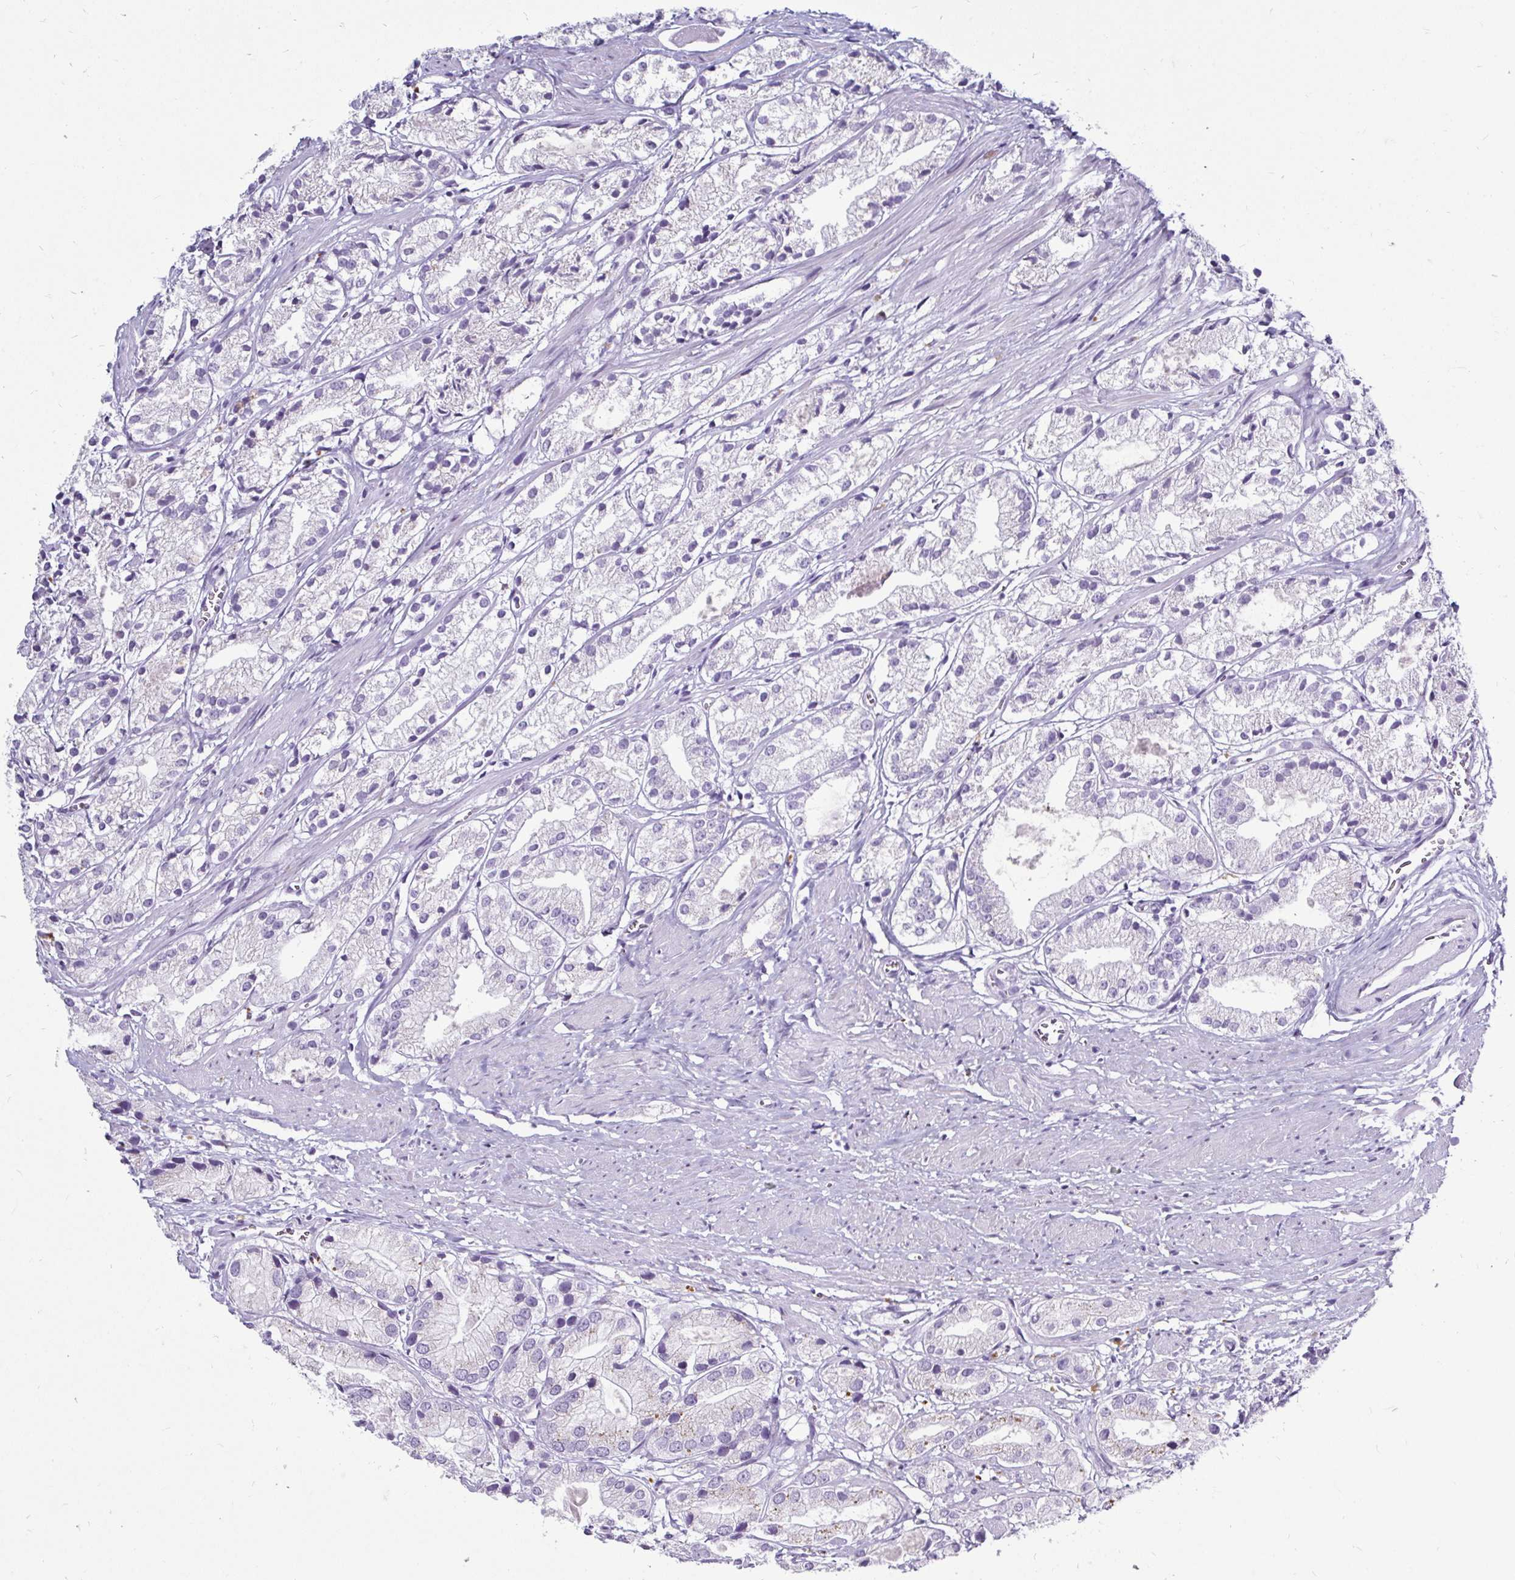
{"staining": {"intensity": "negative", "quantity": "none", "location": "none"}, "tissue": "prostate cancer", "cell_type": "Tumor cells", "image_type": "cancer", "snomed": [{"axis": "morphology", "description": "Adenocarcinoma, Low grade"}, {"axis": "topography", "description": "Prostate"}], "caption": "An immunohistochemistry photomicrograph of prostate adenocarcinoma (low-grade) is shown. There is no staining in tumor cells of prostate adenocarcinoma (low-grade). (DAB immunohistochemistry (IHC) with hematoxylin counter stain).", "gene": "CTSZ", "patient": {"sex": "male", "age": 69}}